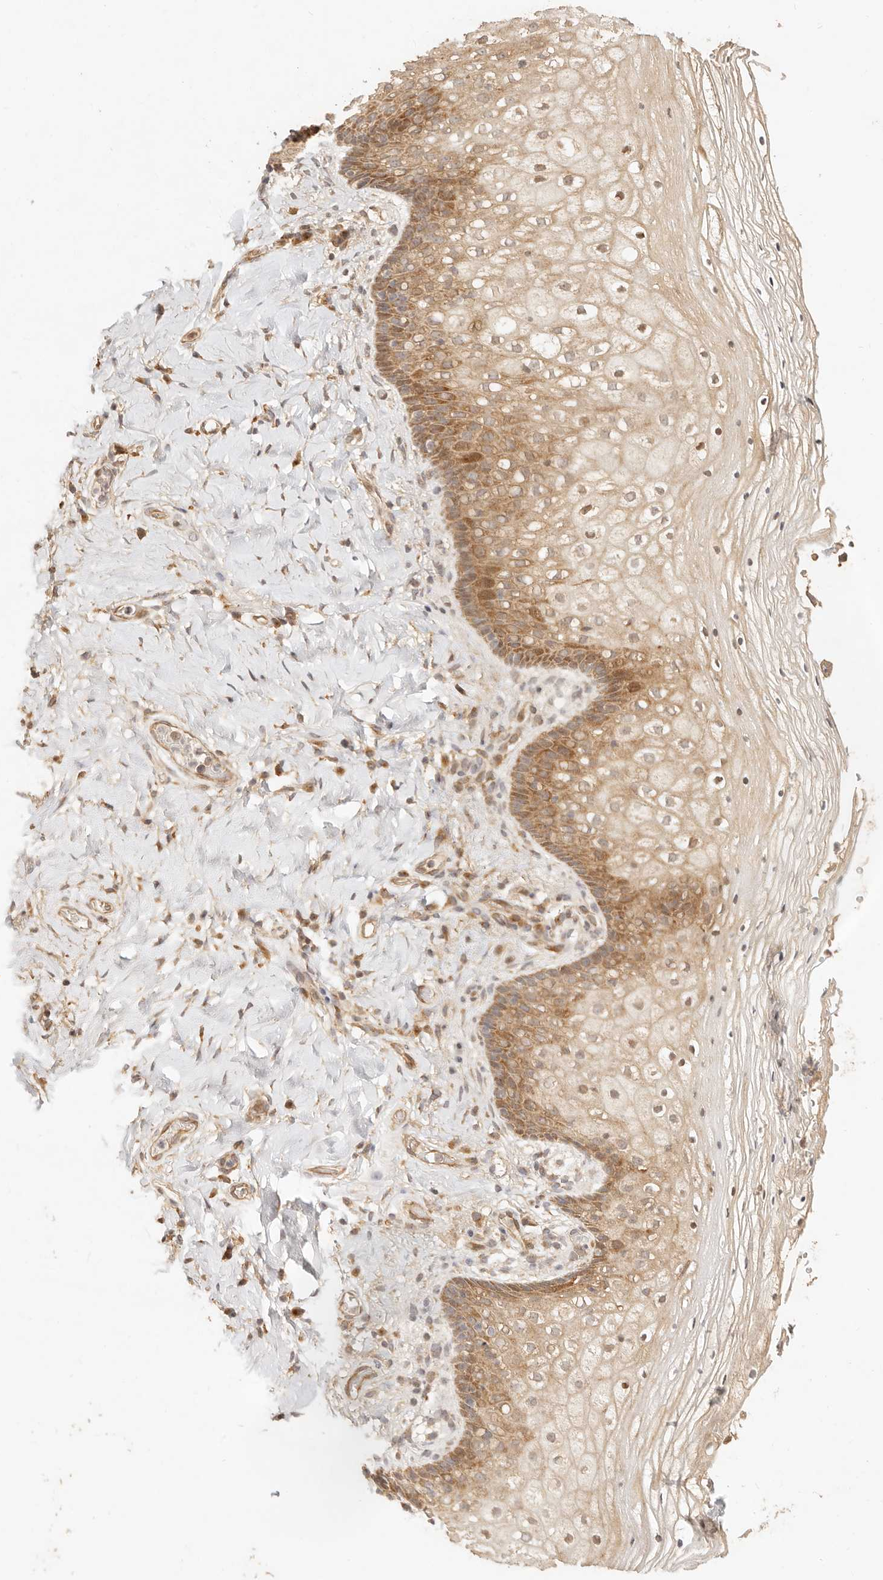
{"staining": {"intensity": "moderate", "quantity": ">75%", "location": "cytoplasmic/membranous"}, "tissue": "vagina", "cell_type": "Squamous epithelial cells", "image_type": "normal", "snomed": [{"axis": "morphology", "description": "Normal tissue, NOS"}, {"axis": "topography", "description": "Vagina"}], "caption": "The immunohistochemical stain shows moderate cytoplasmic/membranous positivity in squamous epithelial cells of benign vagina.", "gene": "TIMM17A", "patient": {"sex": "female", "age": 60}}